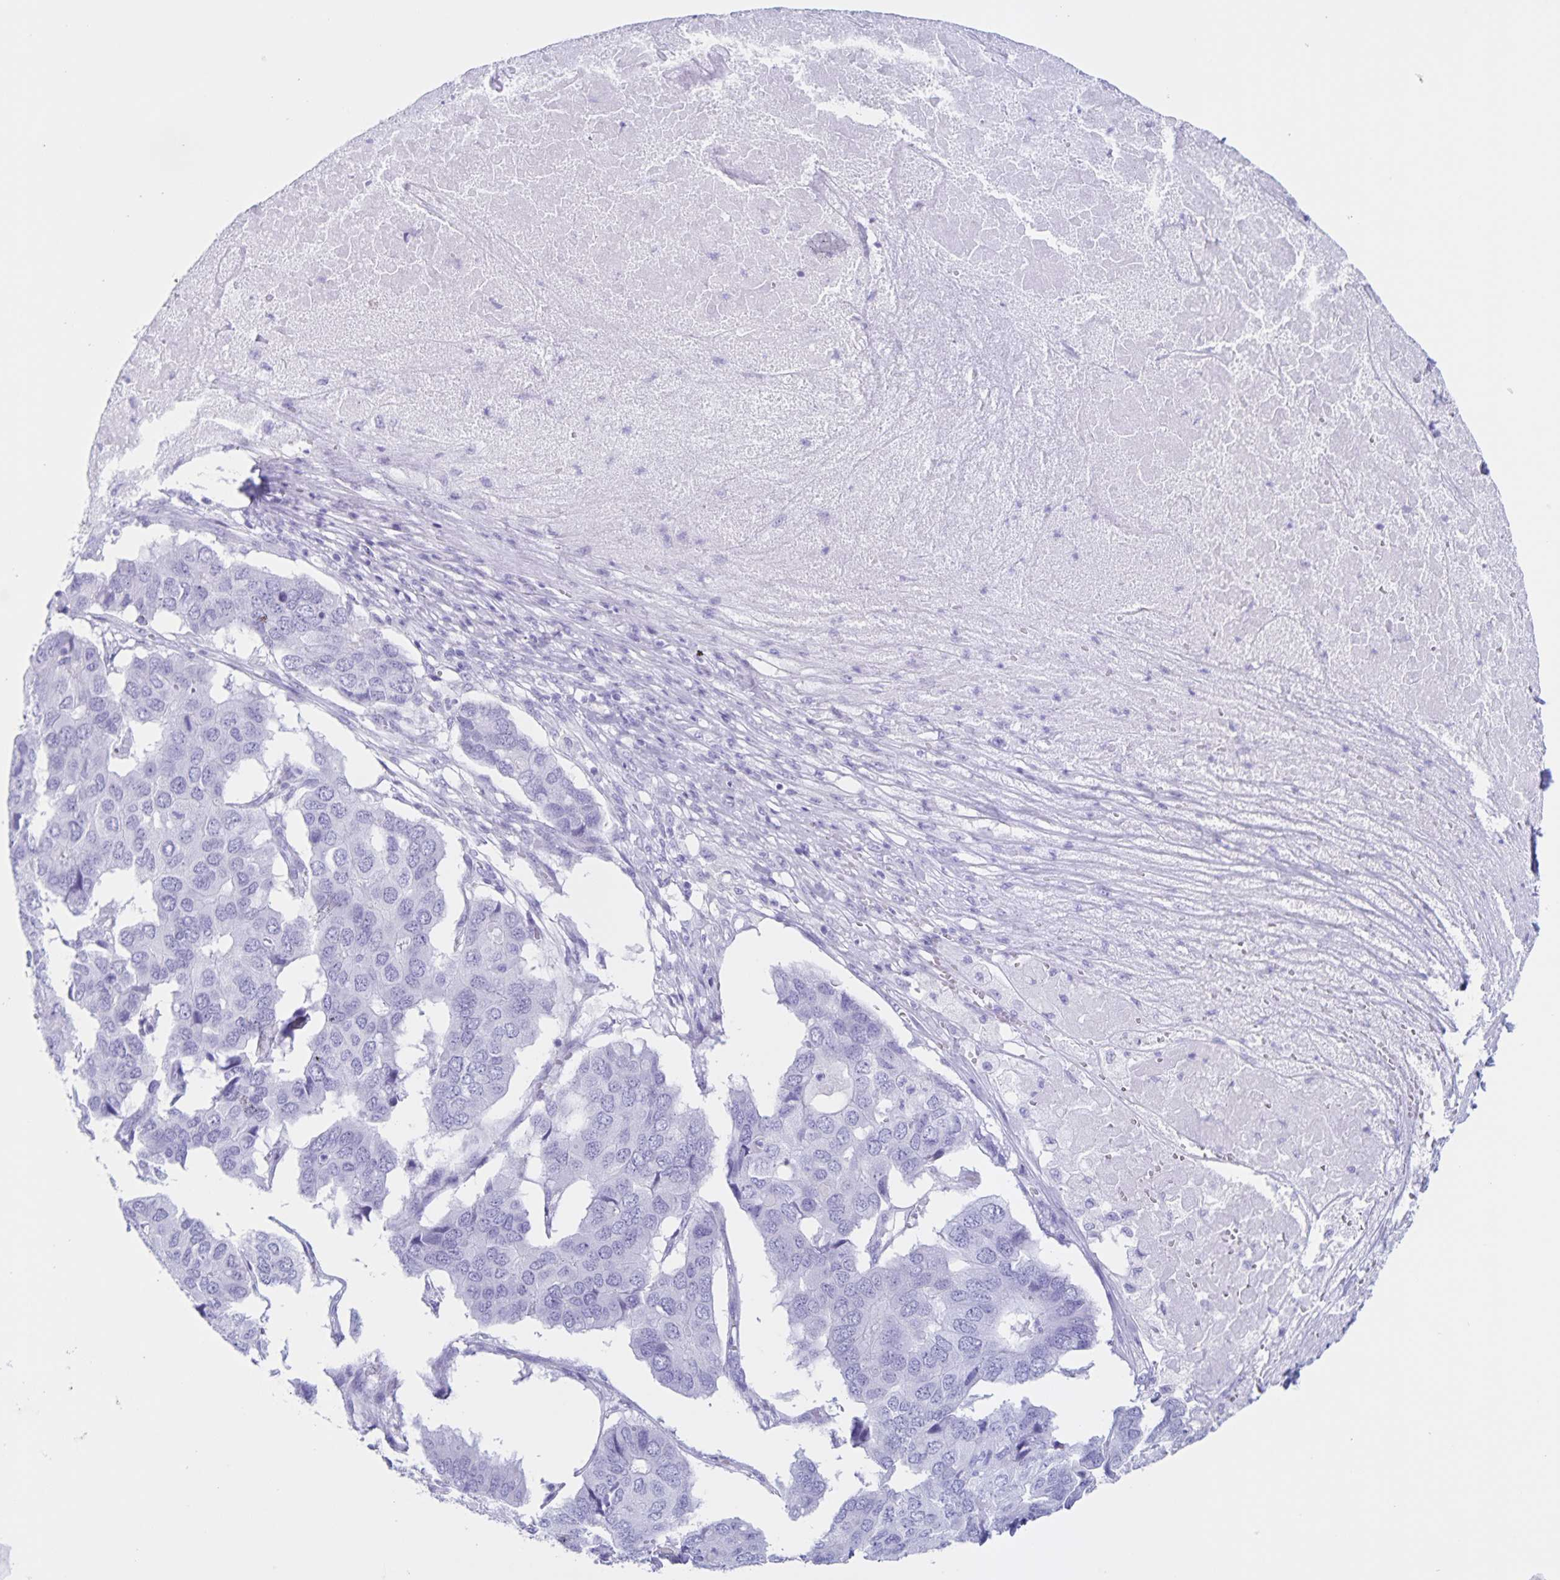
{"staining": {"intensity": "negative", "quantity": "none", "location": "none"}, "tissue": "pancreatic cancer", "cell_type": "Tumor cells", "image_type": "cancer", "snomed": [{"axis": "morphology", "description": "Adenocarcinoma, NOS"}, {"axis": "topography", "description": "Pancreas"}], "caption": "DAB (3,3'-diaminobenzidine) immunohistochemical staining of human pancreatic cancer shows no significant staining in tumor cells. (DAB IHC with hematoxylin counter stain).", "gene": "C12orf56", "patient": {"sex": "male", "age": 50}}